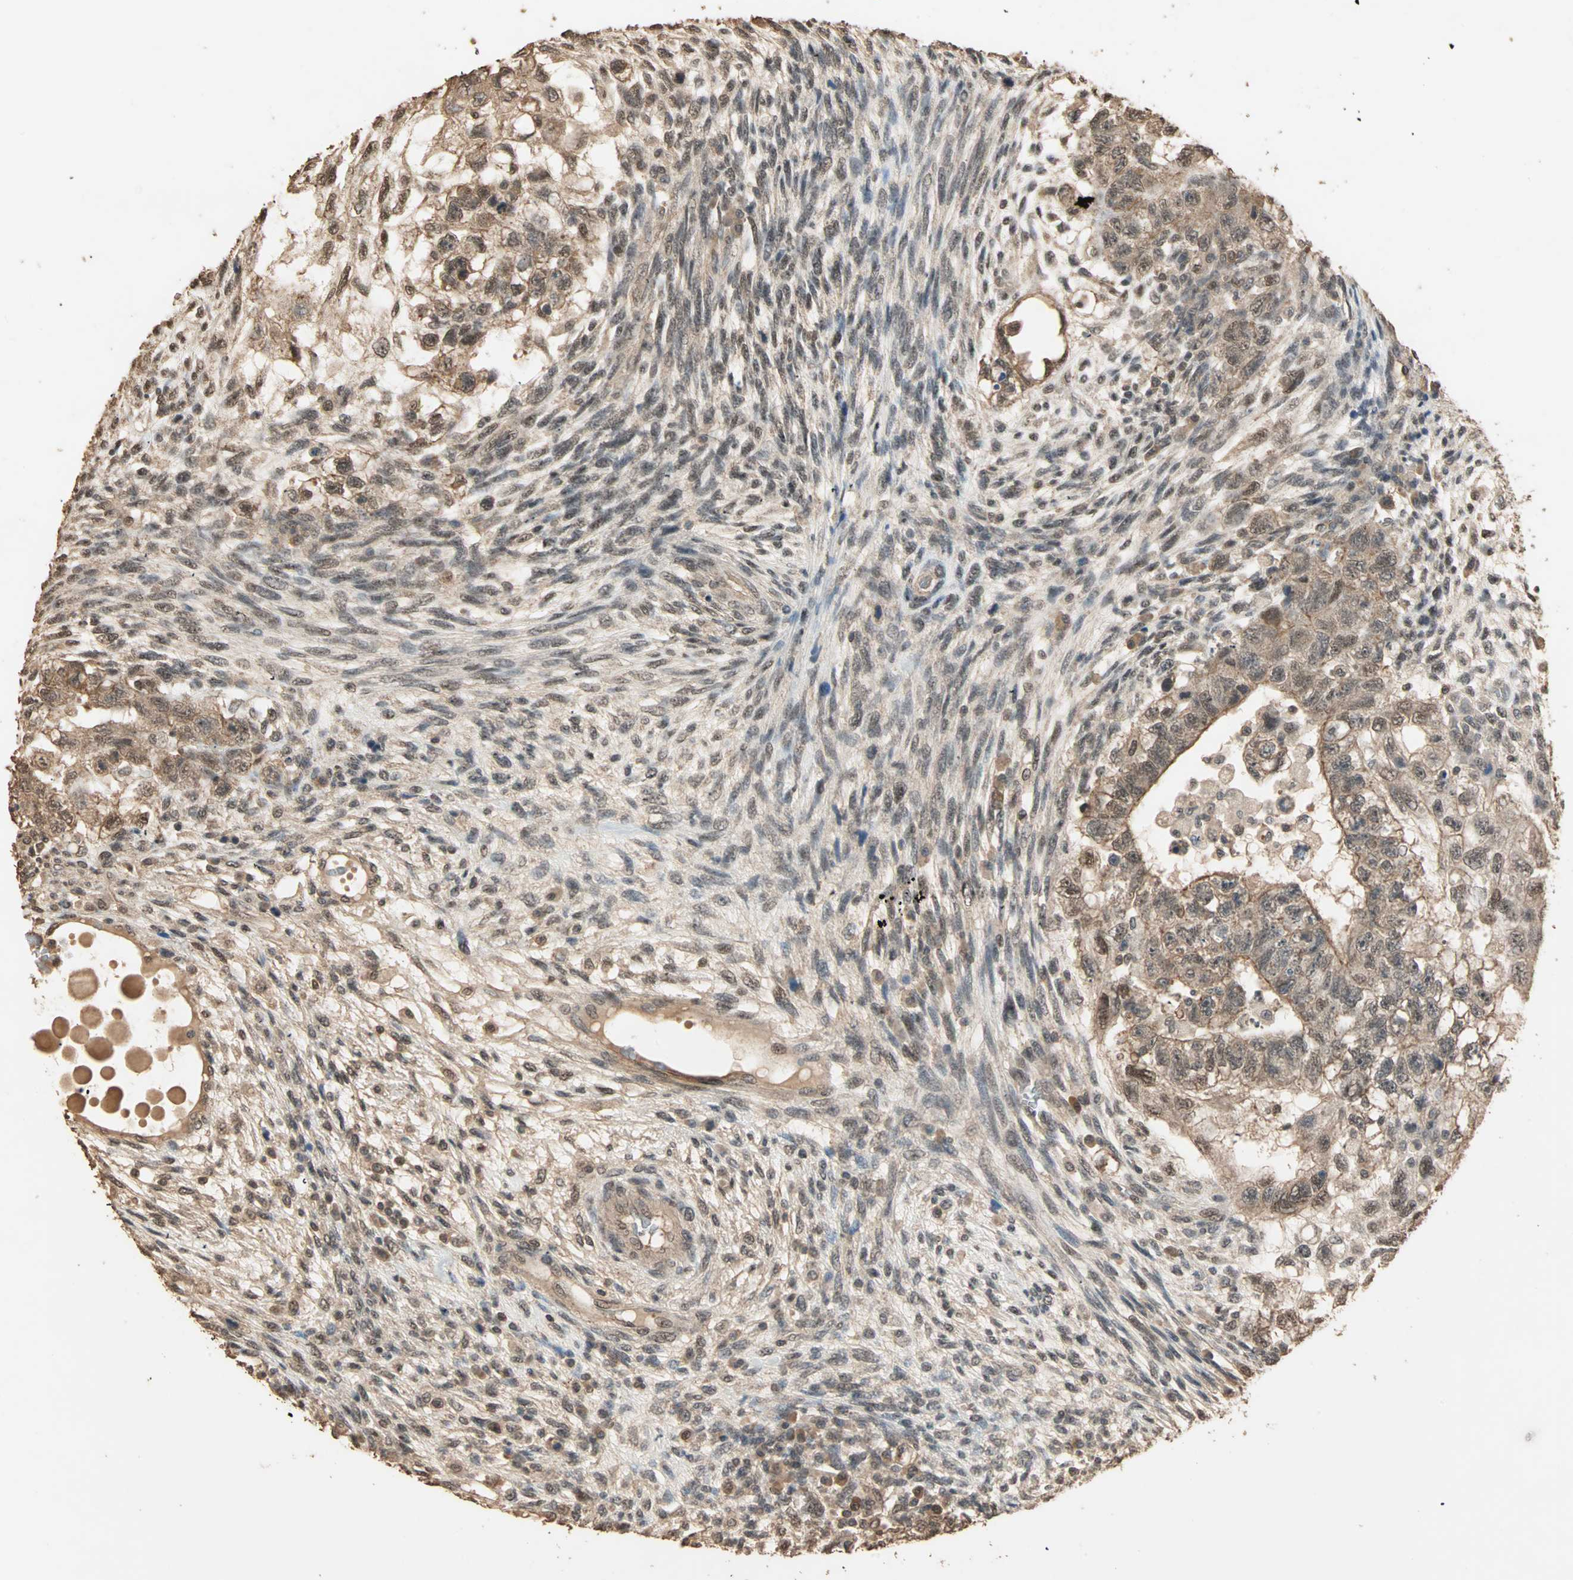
{"staining": {"intensity": "moderate", "quantity": ">75%", "location": "cytoplasmic/membranous,nuclear"}, "tissue": "testis cancer", "cell_type": "Tumor cells", "image_type": "cancer", "snomed": [{"axis": "morphology", "description": "Normal tissue, NOS"}, {"axis": "morphology", "description": "Carcinoma, Embryonal, NOS"}, {"axis": "topography", "description": "Testis"}], "caption": "A brown stain shows moderate cytoplasmic/membranous and nuclear expression of a protein in testis cancer (embryonal carcinoma) tumor cells. Immunohistochemistry (ihc) stains the protein of interest in brown and the nuclei are stained blue.", "gene": "ZBTB33", "patient": {"sex": "male", "age": 36}}